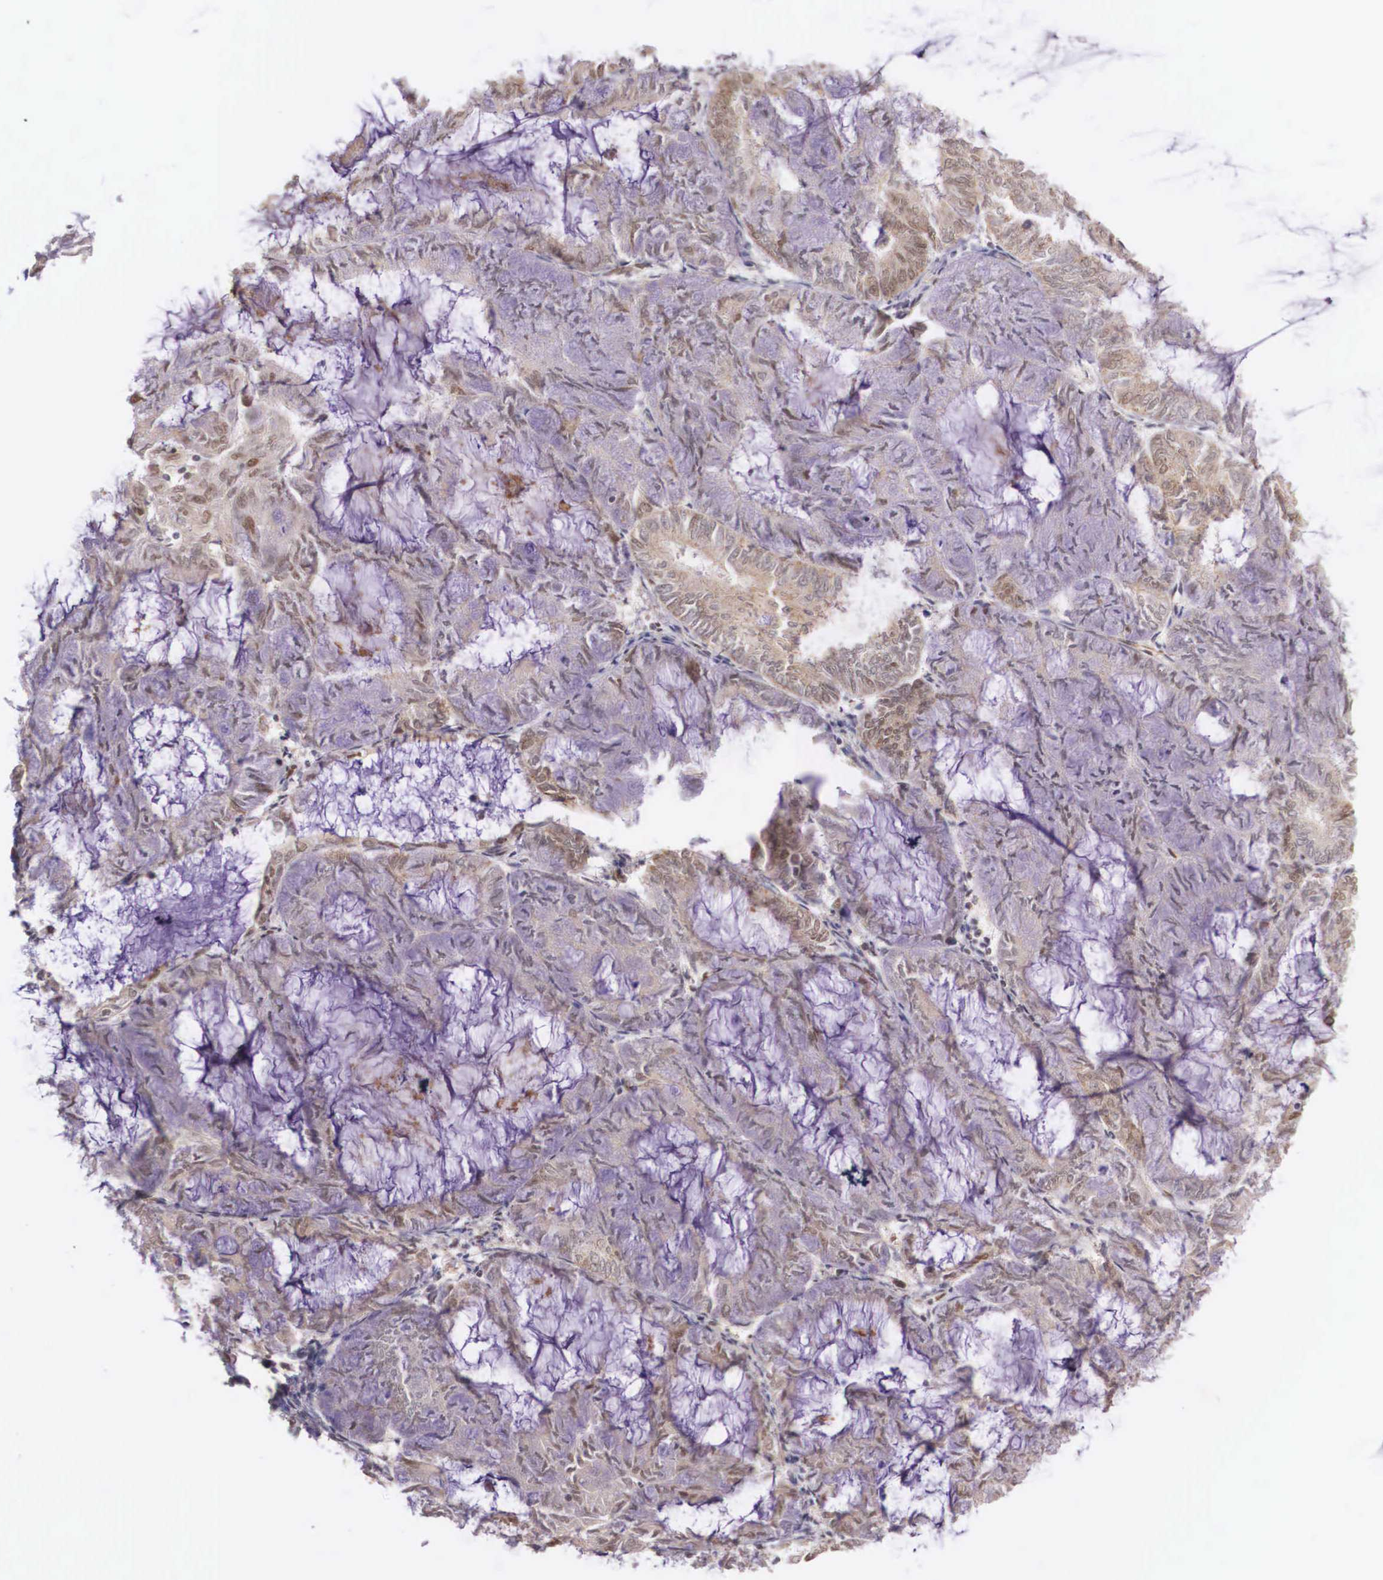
{"staining": {"intensity": "moderate", "quantity": ">75%", "location": "cytoplasmic/membranous"}, "tissue": "endometrial cancer", "cell_type": "Tumor cells", "image_type": "cancer", "snomed": [{"axis": "morphology", "description": "Adenocarcinoma, NOS"}, {"axis": "topography", "description": "Endometrium"}], "caption": "This is a histology image of immunohistochemistry (IHC) staining of adenocarcinoma (endometrial), which shows moderate positivity in the cytoplasmic/membranous of tumor cells.", "gene": "VASH1", "patient": {"sex": "female", "age": 59}}